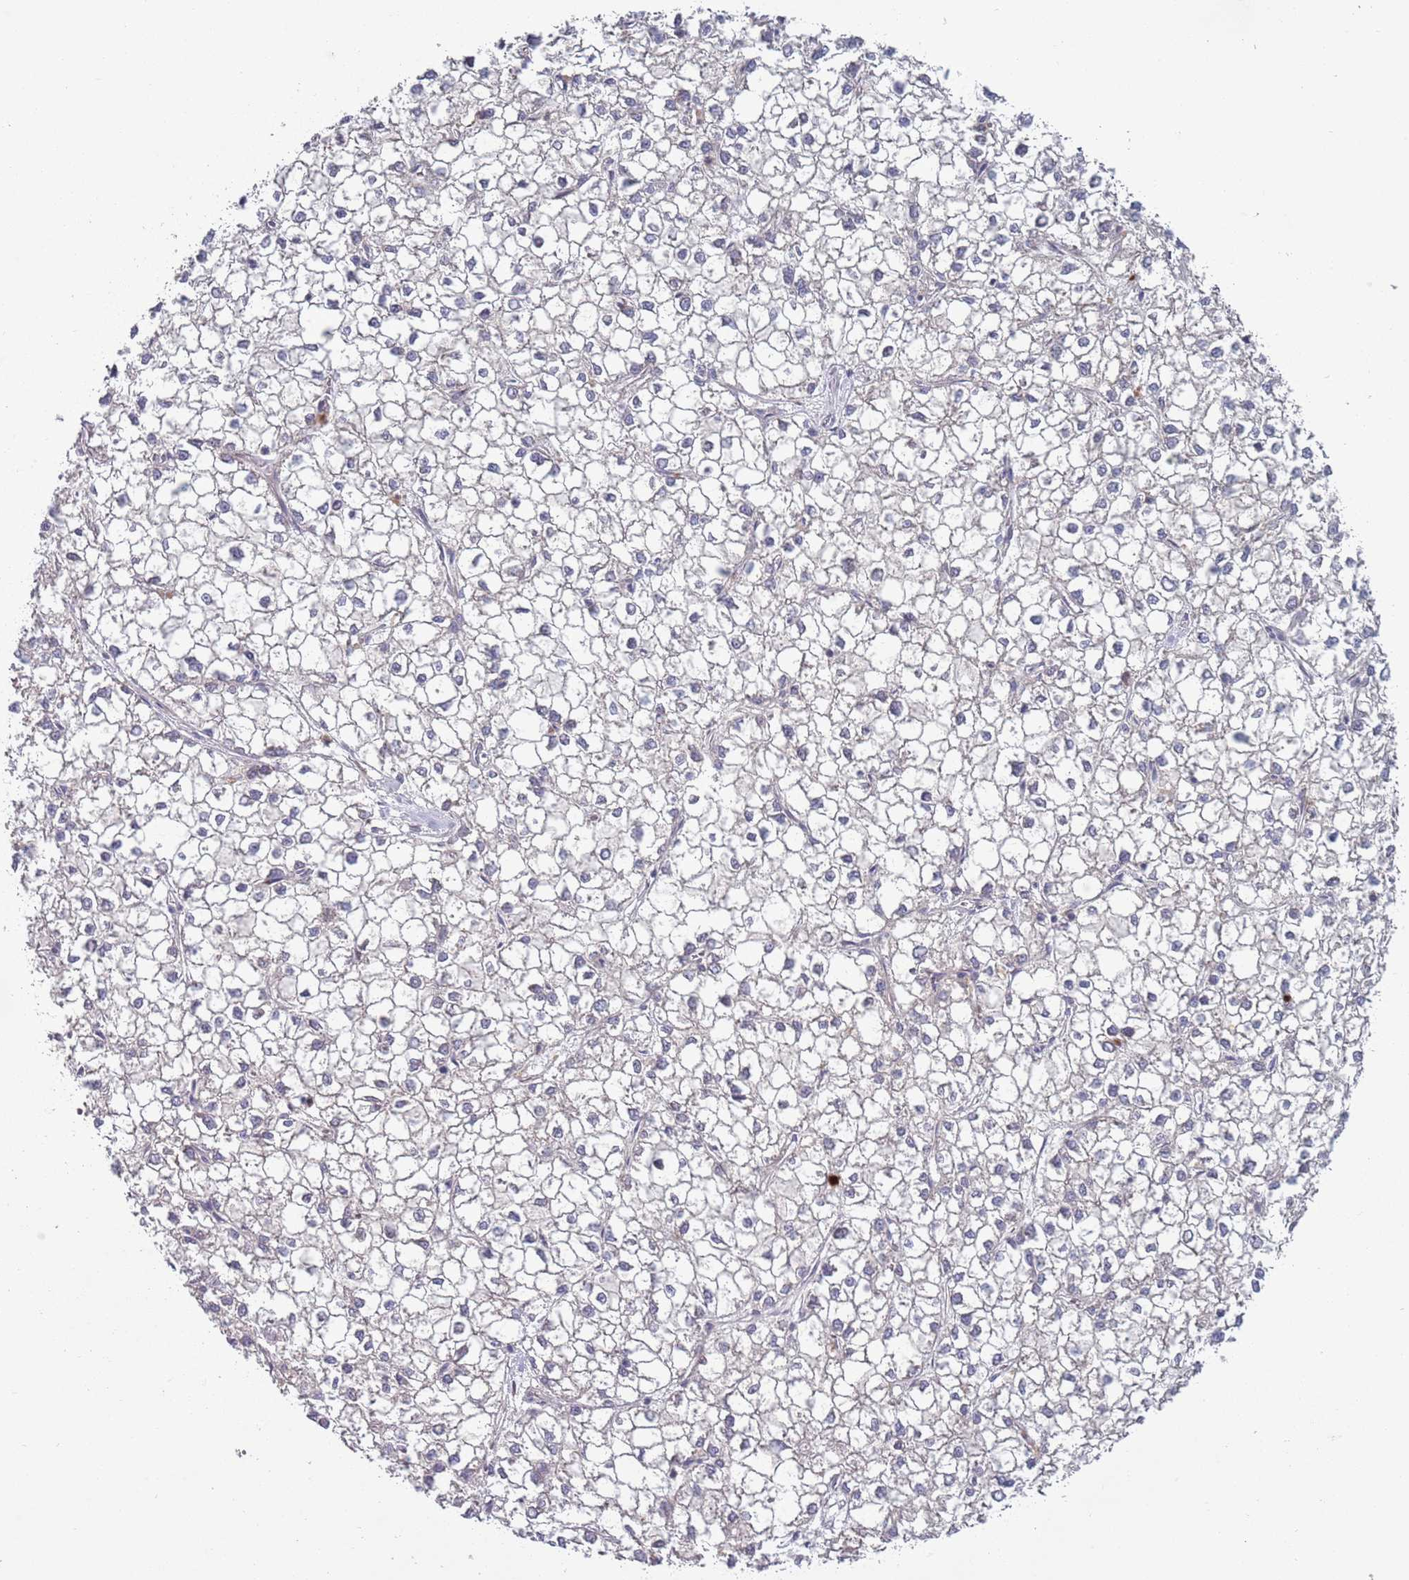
{"staining": {"intensity": "negative", "quantity": "none", "location": "none"}, "tissue": "liver cancer", "cell_type": "Tumor cells", "image_type": "cancer", "snomed": [{"axis": "morphology", "description": "Carcinoma, Hepatocellular, NOS"}, {"axis": "topography", "description": "Liver"}], "caption": "Micrograph shows no protein positivity in tumor cells of liver cancer tissue.", "gene": "TYW1", "patient": {"sex": "female", "age": 43}}